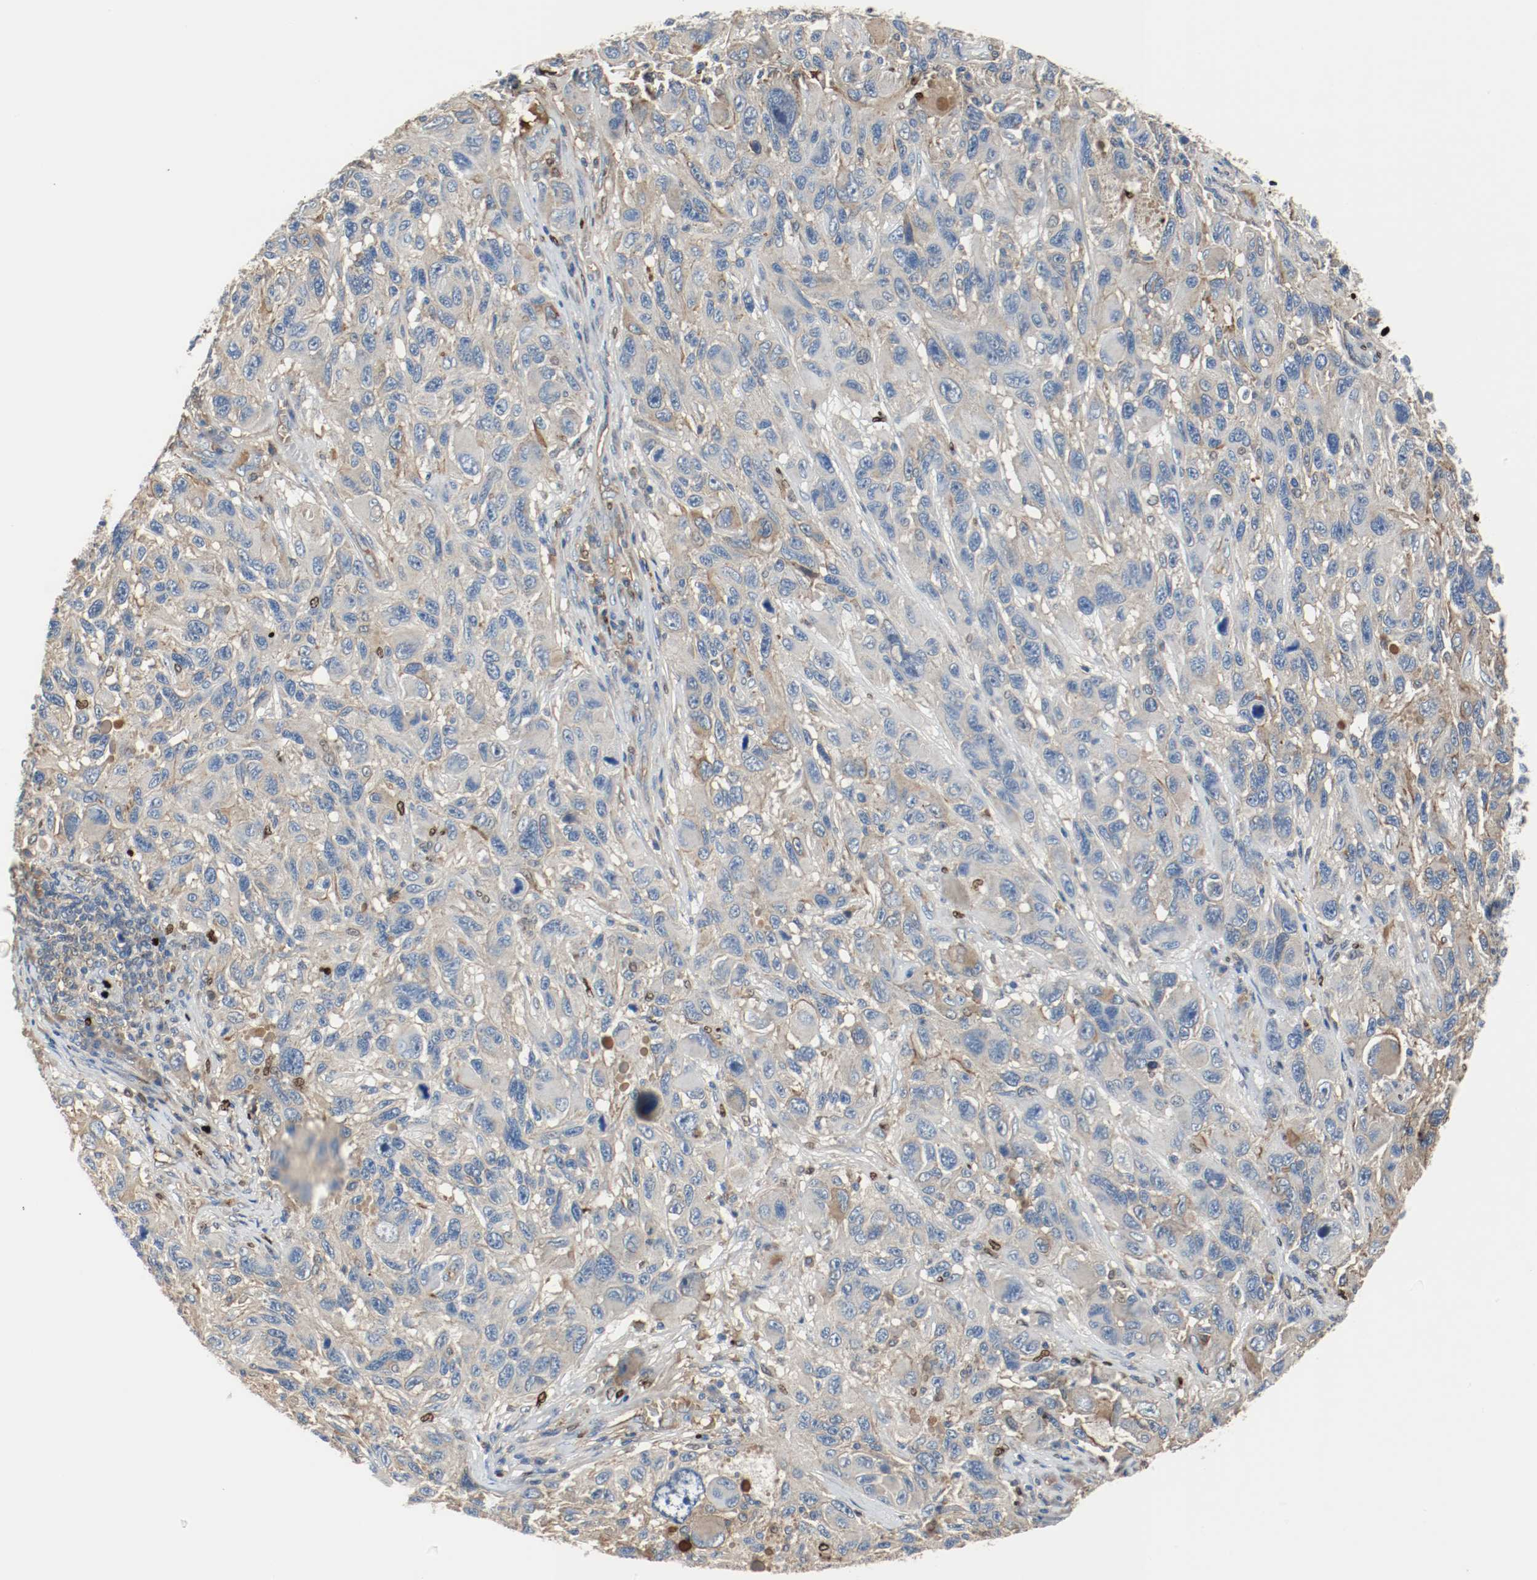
{"staining": {"intensity": "negative", "quantity": "none", "location": "none"}, "tissue": "melanoma", "cell_type": "Tumor cells", "image_type": "cancer", "snomed": [{"axis": "morphology", "description": "Malignant melanoma, NOS"}, {"axis": "topography", "description": "Skin"}], "caption": "The photomicrograph shows no significant staining in tumor cells of melanoma.", "gene": "BLK", "patient": {"sex": "male", "age": 53}}